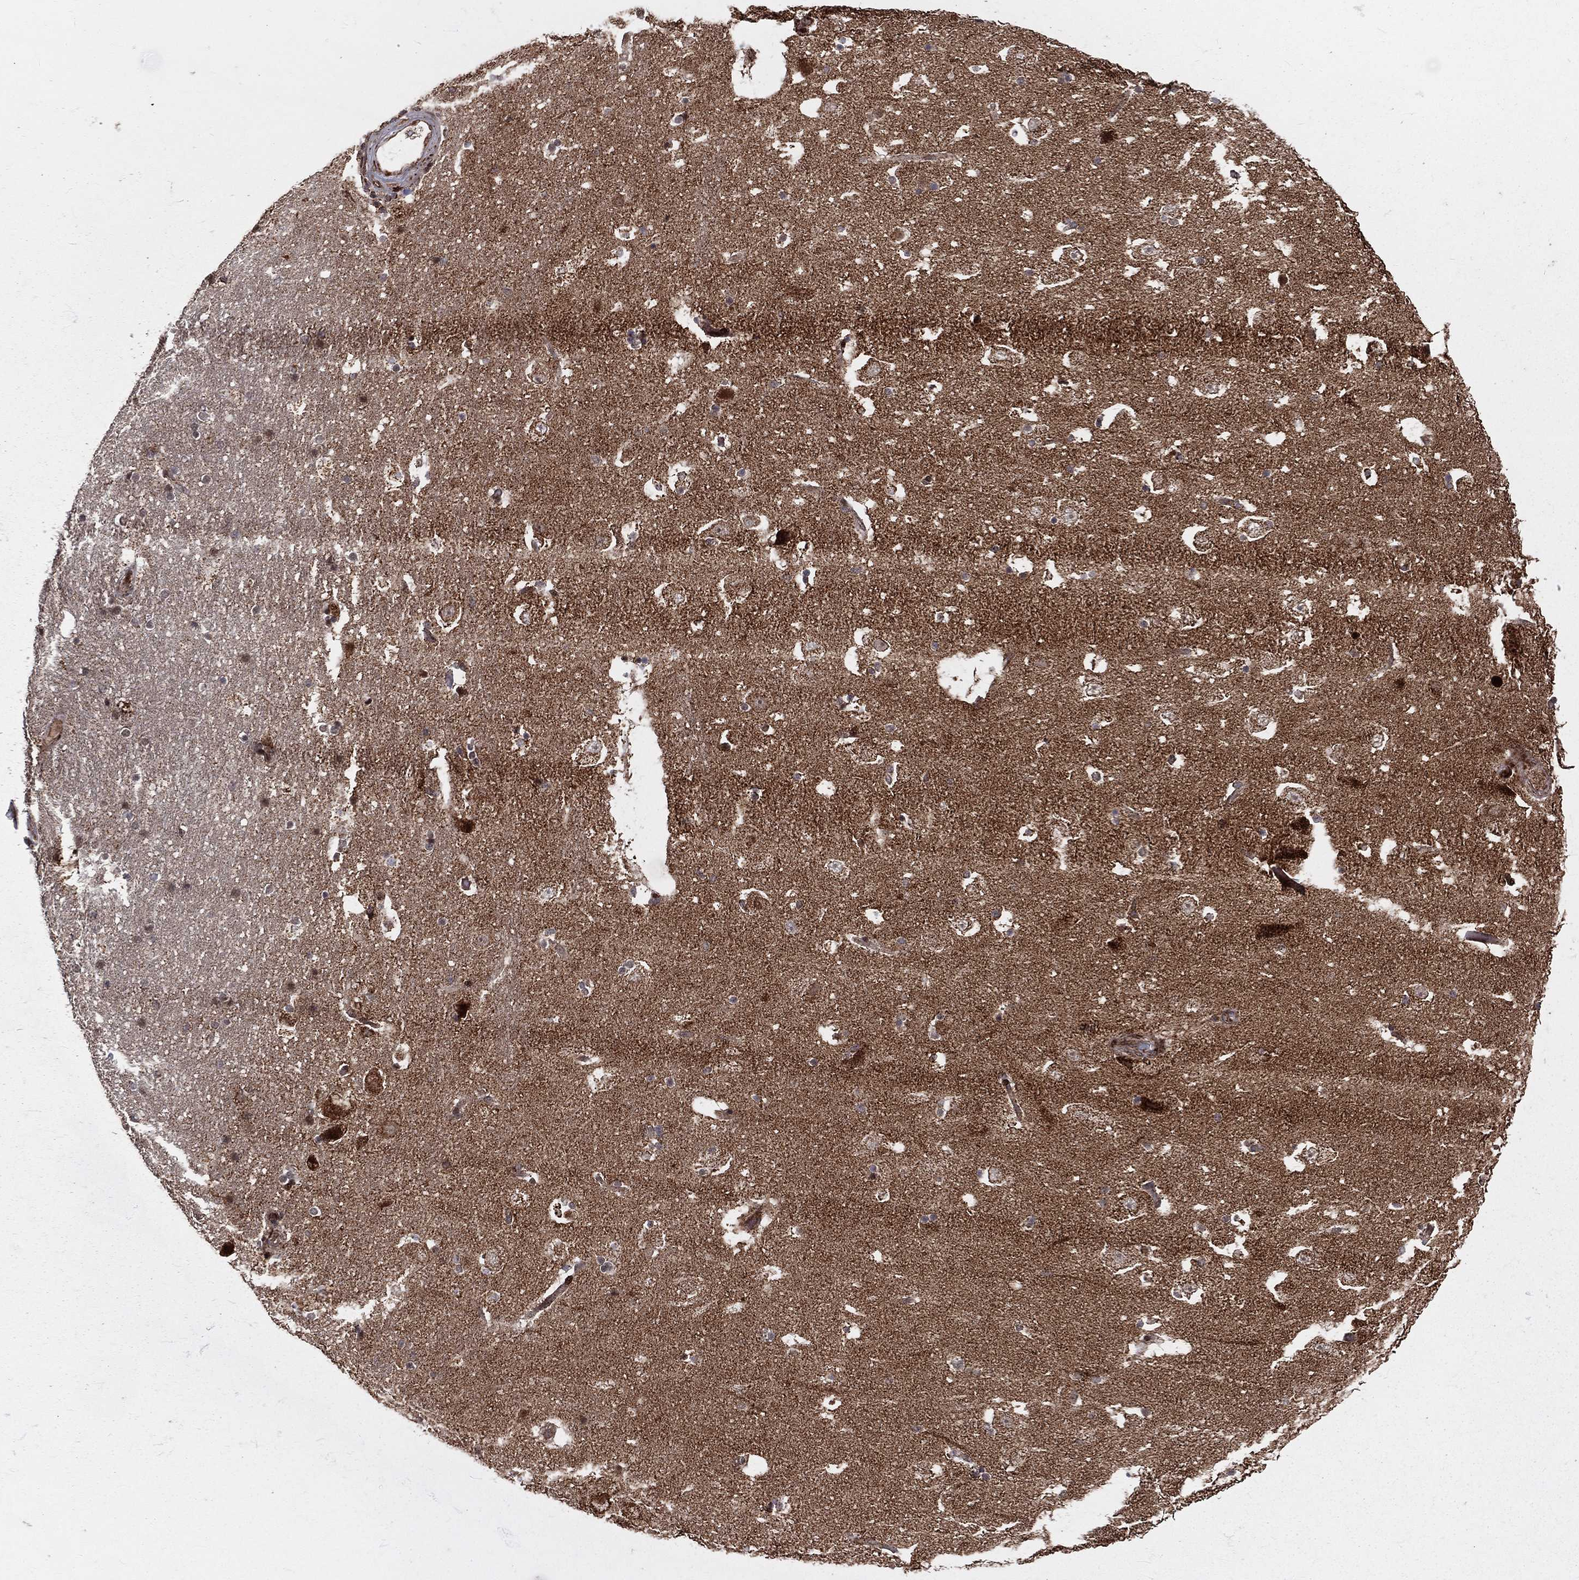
{"staining": {"intensity": "moderate", "quantity": "<25%", "location": "cytoplasmic/membranous"}, "tissue": "hippocampus", "cell_type": "Glial cells", "image_type": "normal", "snomed": [{"axis": "morphology", "description": "Normal tissue, NOS"}, {"axis": "topography", "description": "Hippocampus"}], "caption": "Brown immunohistochemical staining in normal human hippocampus exhibits moderate cytoplasmic/membranous expression in about <25% of glial cells.", "gene": "MDM2", "patient": {"sex": "male", "age": 51}}